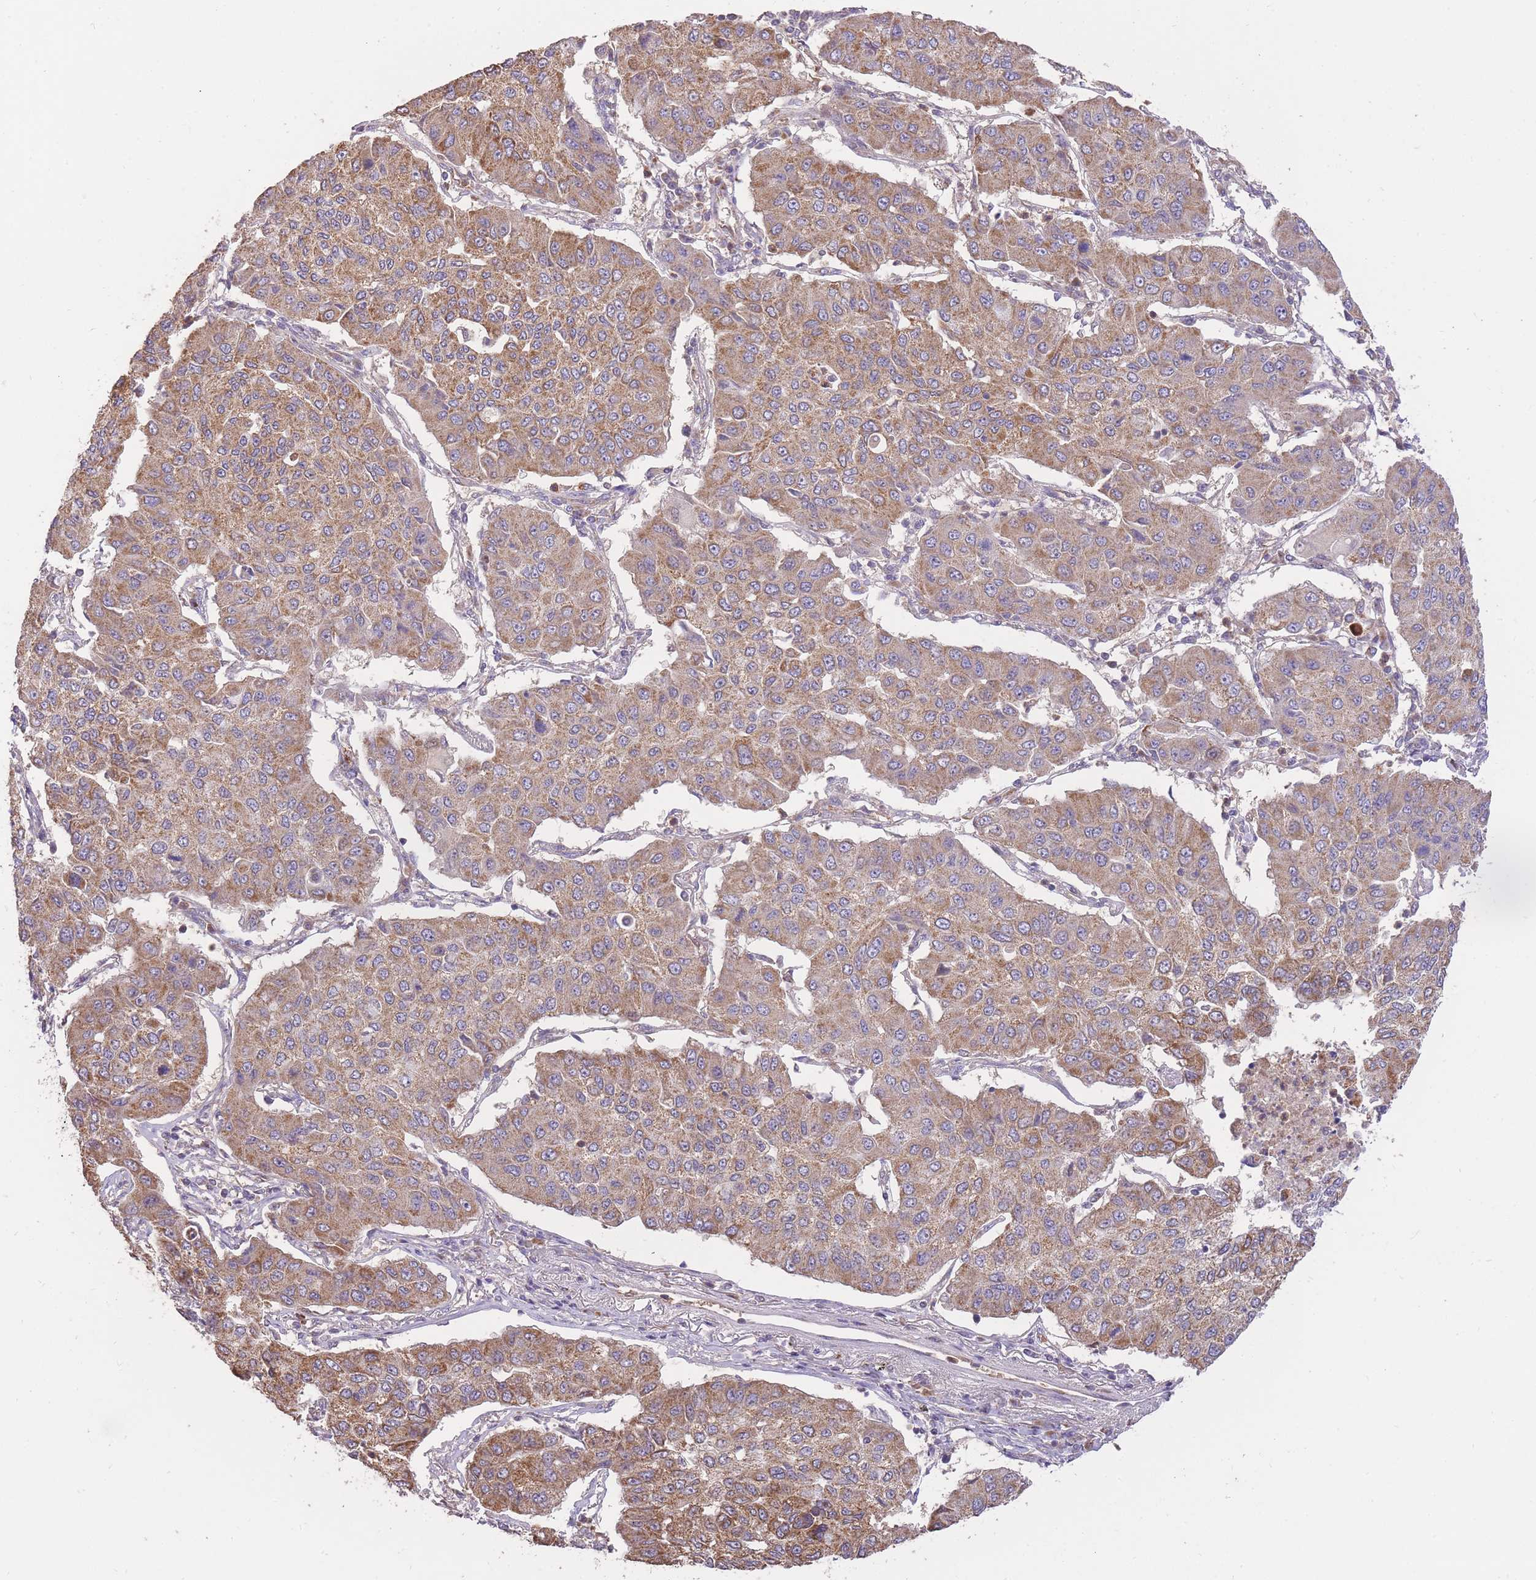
{"staining": {"intensity": "moderate", "quantity": ">75%", "location": "cytoplasmic/membranous"}, "tissue": "lung cancer", "cell_type": "Tumor cells", "image_type": "cancer", "snomed": [{"axis": "morphology", "description": "Squamous cell carcinoma, NOS"}, {"axis": "topography", "description": "Lung"}], "caption": "There is medium levels of moderate cytoplasmic/membranous positivity in tumor cells of lung cancer (squamous cell carcinoma), as demonstrated by immunohistochemical staining (brown color).", "gene": "PREP", "patient": {"sex": "male", "age": 74}}